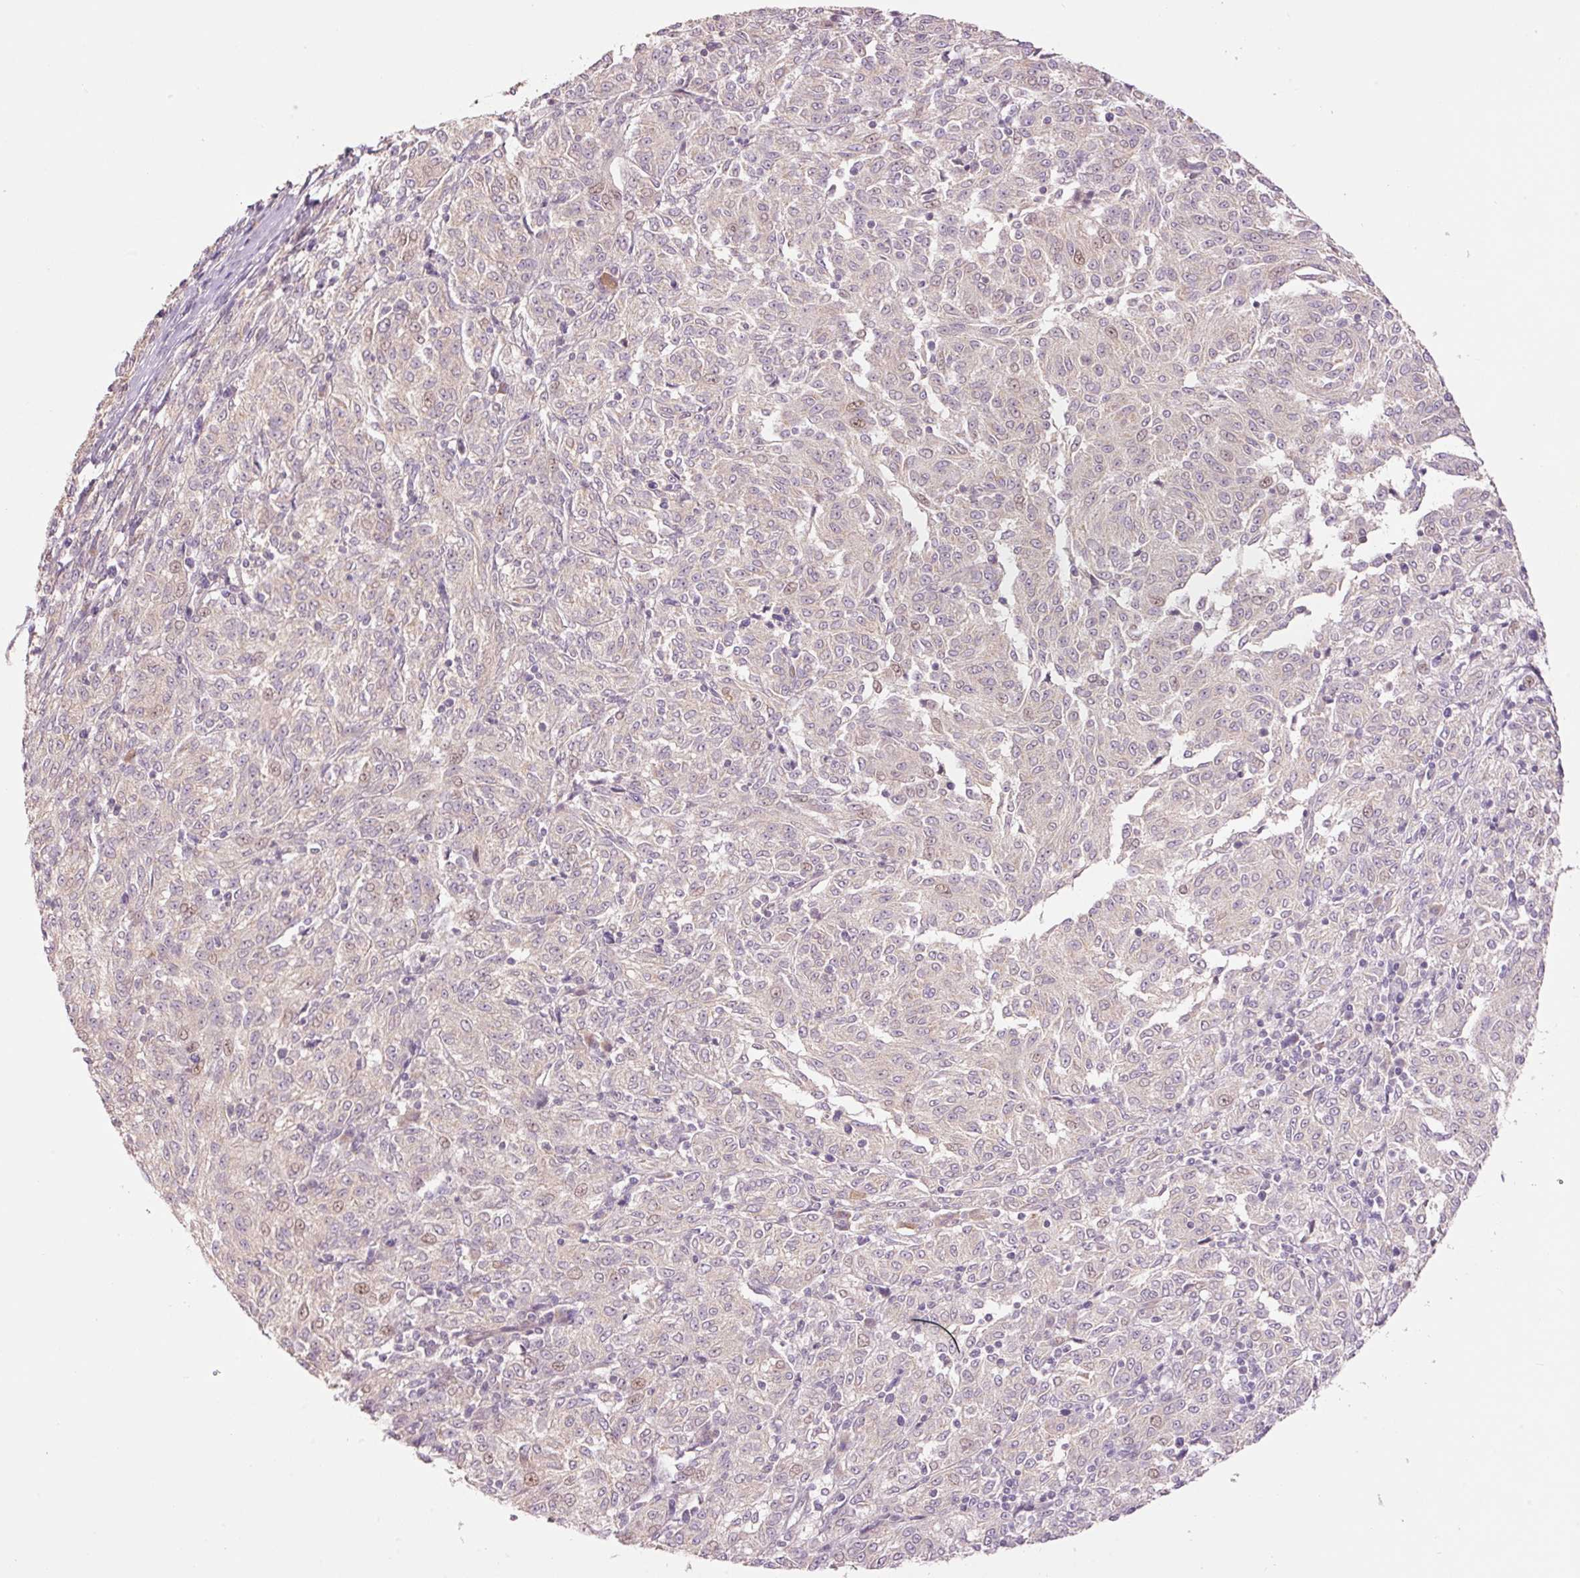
{"staining": {"intensity": "weak", "quantity": "25%-75%", "location": "cytoplasmic/membranous,nuclear"}, "tissue": "melanoma", "cell_type": "Tumor cells", "image_type": "cancer", "snomed": [{"axis": "morphology", "description": "Malignant melanoma, NOS"}, {"axis": "topography", "description": "Skin"}], "caption": "The photomicrograph exhibits immunohistochemical staining of melanoma. There is weak cytoplasmic/membranous and nuclear staining is appreciated in approximately 25%-75% of tumor cells. (brown staining indicates protein expression, while blue staining denotes nuclei).", "gene": "SLC29A3", "patient": {"sex": "female", "age": 72}}